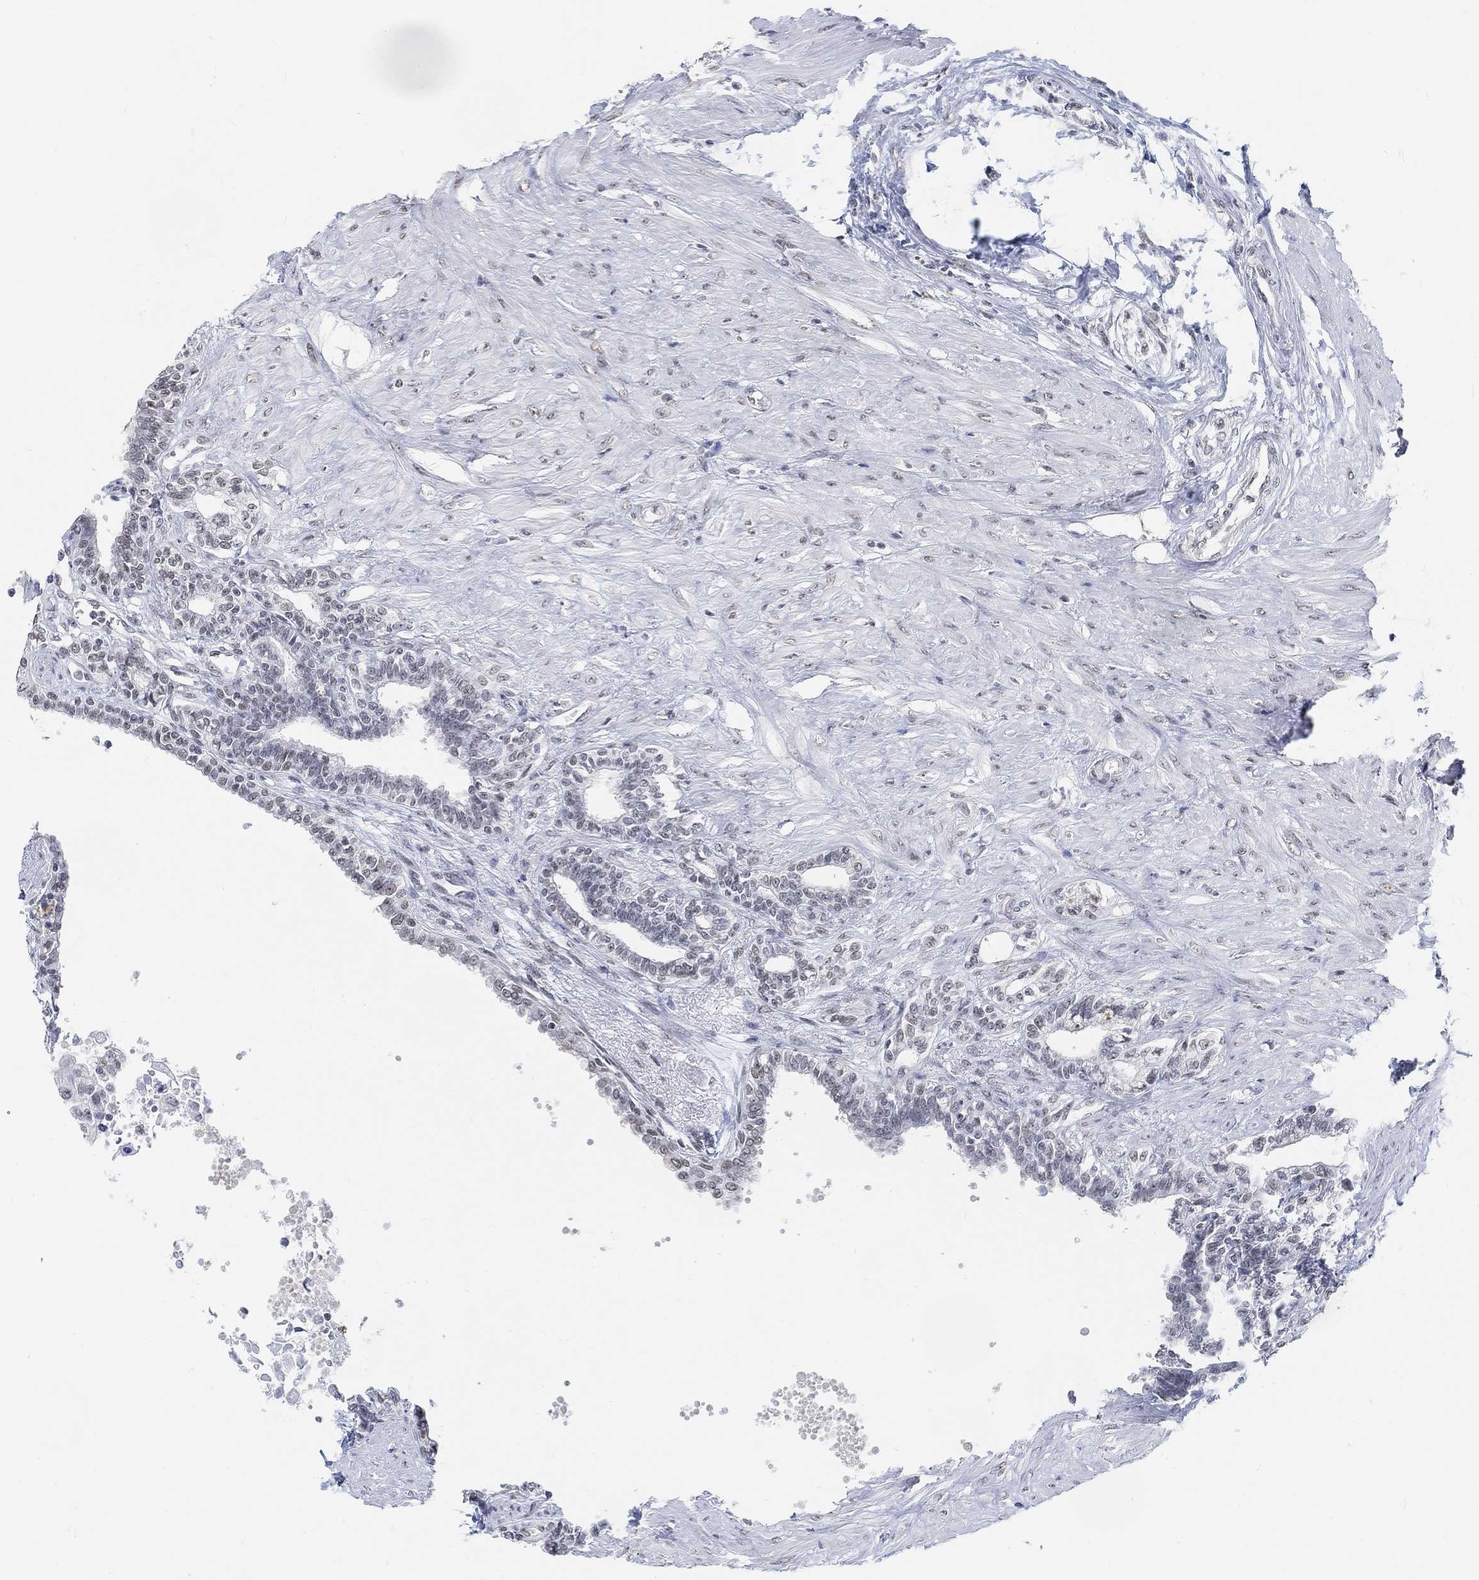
{"staining": {"intensity": "weak", "quantity": "<25%", "location": "nuclear"}, "tissue": "seminal vesicle", "cell_type": "Glandular cells", "image_type": "normal", "snomed": [{"axis": "morphology", "description": "Normal tissue, NOS"}, {"axis": "morphology", "description": "Urothelial carcinoma, NOS"}, {"axis": "topography", "description": "Urinary bladder"}, {"axis": "topography", "description": "Seminal veicle"}], "caption": "A high-resolution image shows IHC staining of normal seminal vesicle, which displays no significant positivity in glandular cells. (Immunohistochemistry, brightfield microscopy, high magnification).", "gene": "PURG", "patient": {"sex": "male", "age": 76}}